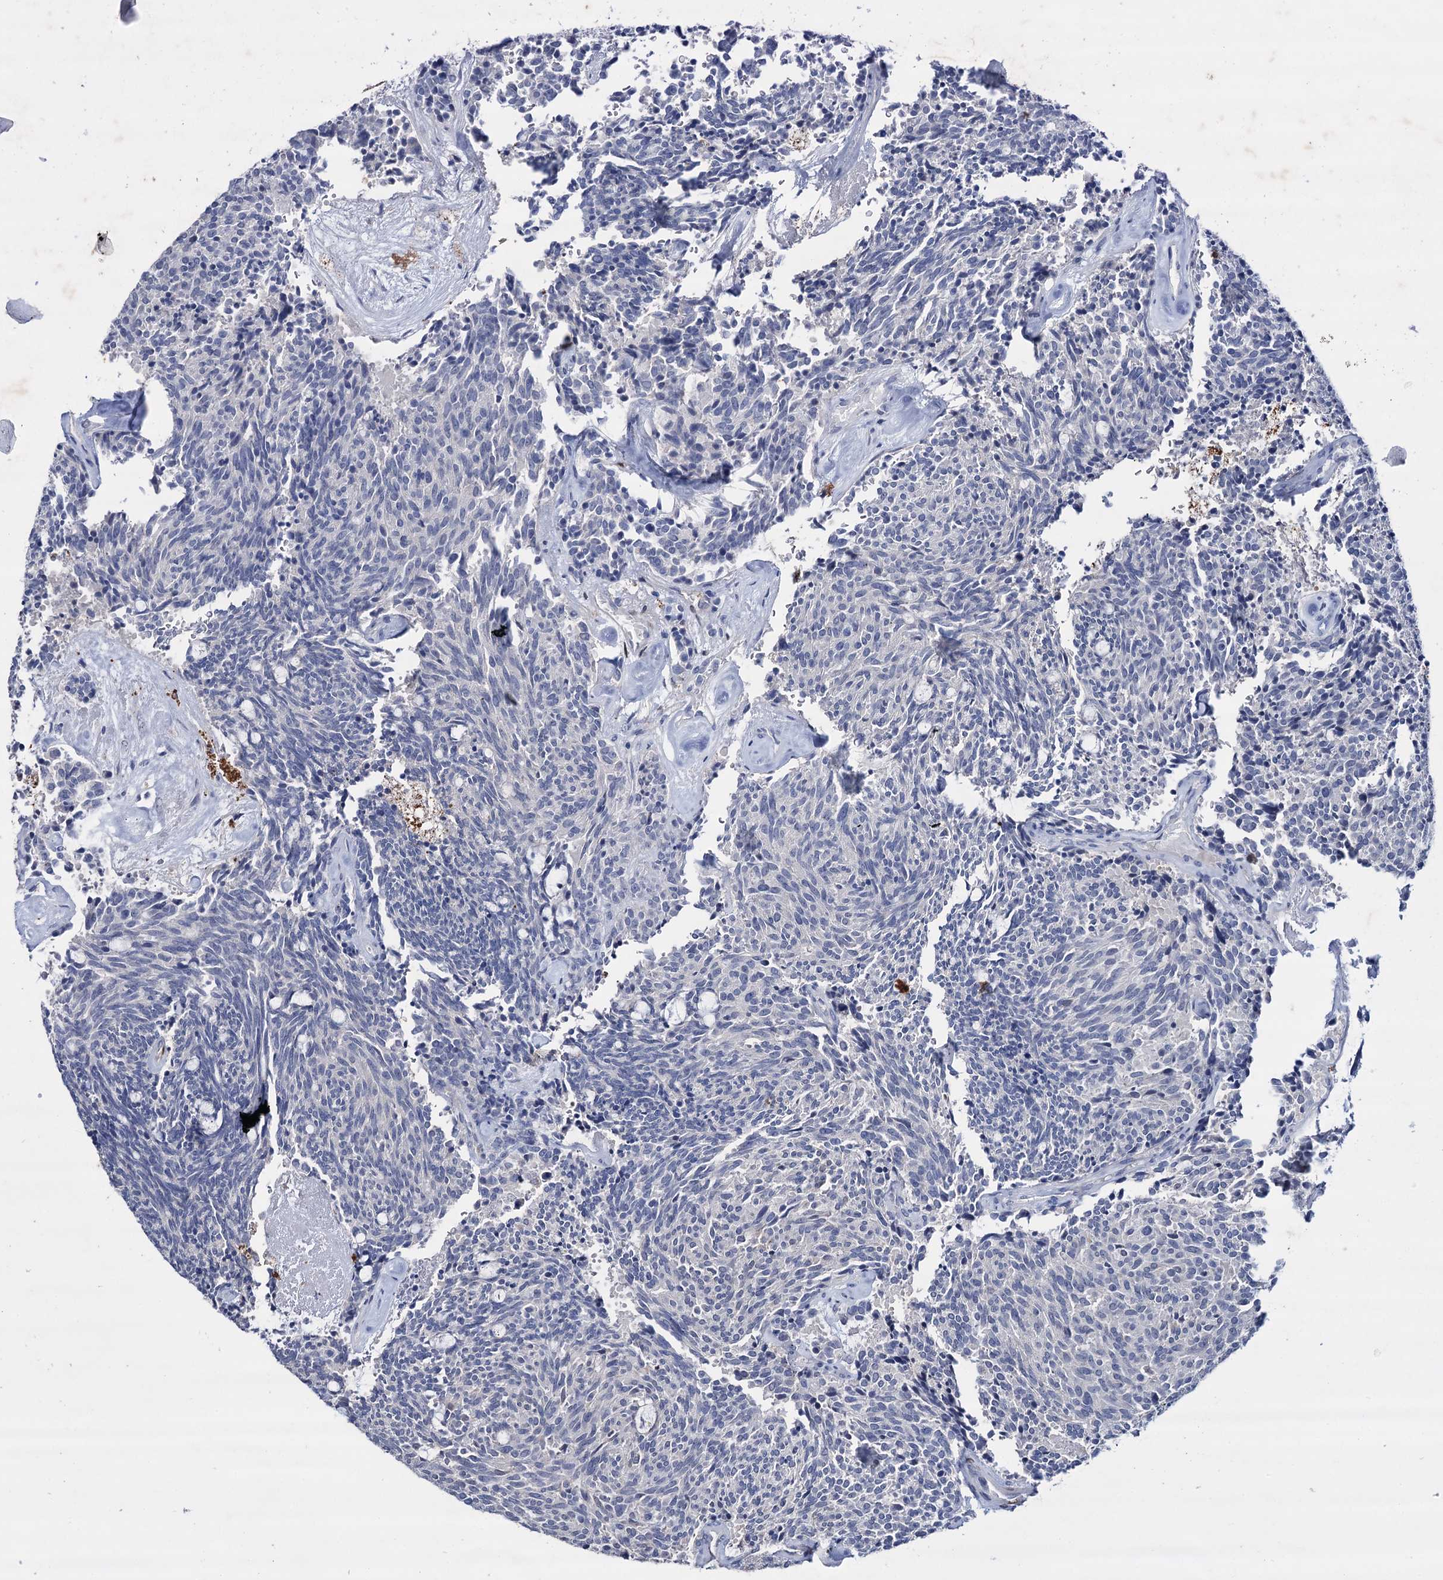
{"staining": {"intensity": "negative", "quantity": "none", "location": "none"}, "tissue": "carcinoid", "cell_type": "Tumor cells", "image_type": "cancer", "snomed": [{"axis": "morphology", "description": "Carcinoid, malignant, NOS"}, {"axis": "topography", "description": "Pancreas"}], "caption": "Protein analysis of carcinoid exhibits no significant positivity in tumor cells. Nuclei are stained in blue.", "gene": "LYZL4", "patient": {"sex": "female", "age": 54}}